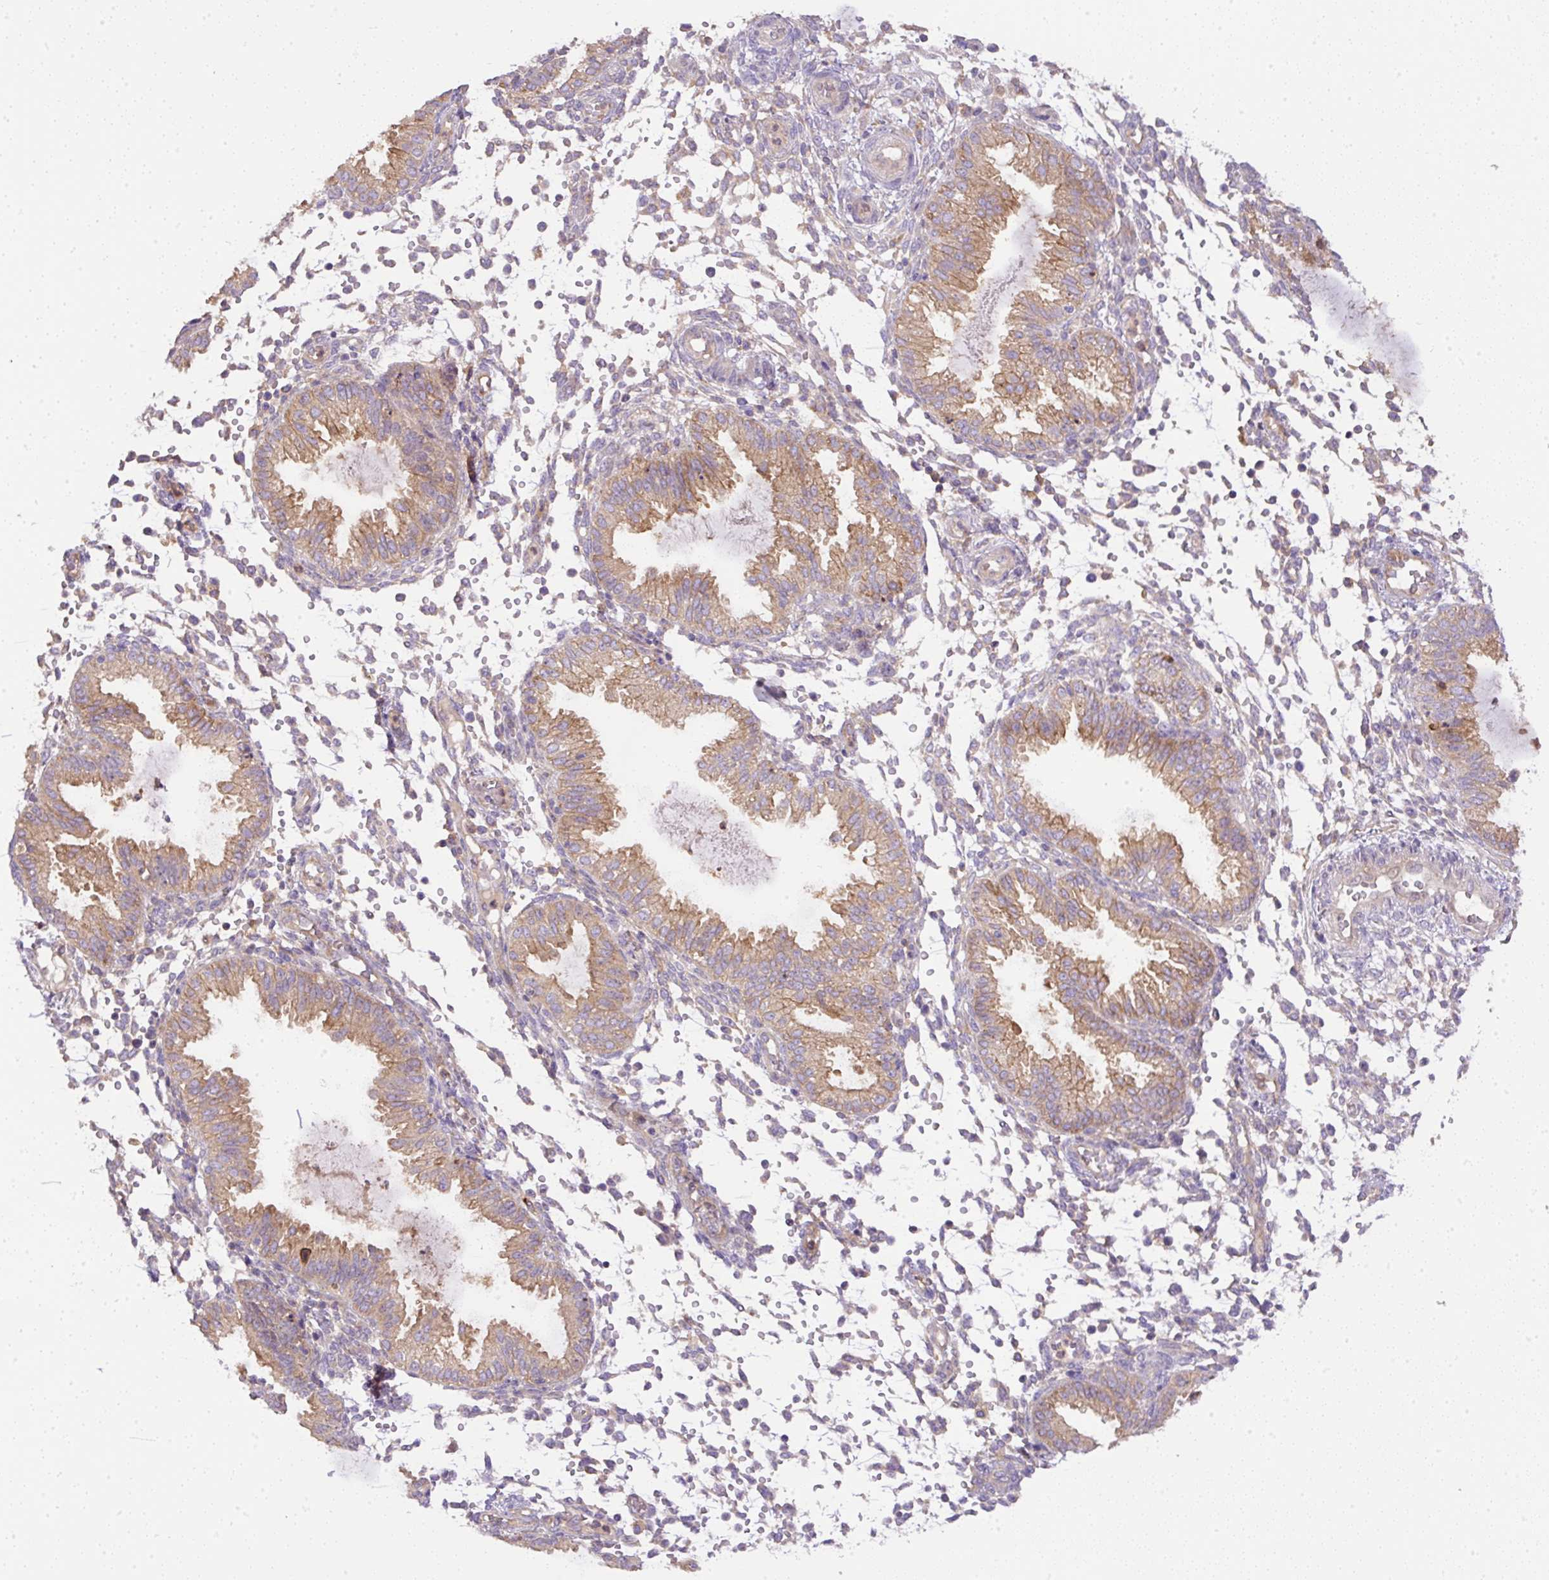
{"staining": {"intensity": "negative", "quantity": "none", "location": "none"}, "tissue": "endometrium", "cell_type": "Cells in endometrial stroma", "image_type": "normal", "snomed": [{"axis": "morphology", "description": "Normal tissue, NOS"}, {"axis": "topography", "description": "Endometrium"}], "caption": "Immunohistochemistry of normal endometrium exhibits no positivity in cells in endometrial stroma. The staining was performed using DAB to visualize the protein expression in brown, while the nuclei were stained in blue with hematoxylin (Magnification: 20x).", "gene": "DAPK1", "patient": {"sex": "female", "age": 33}}